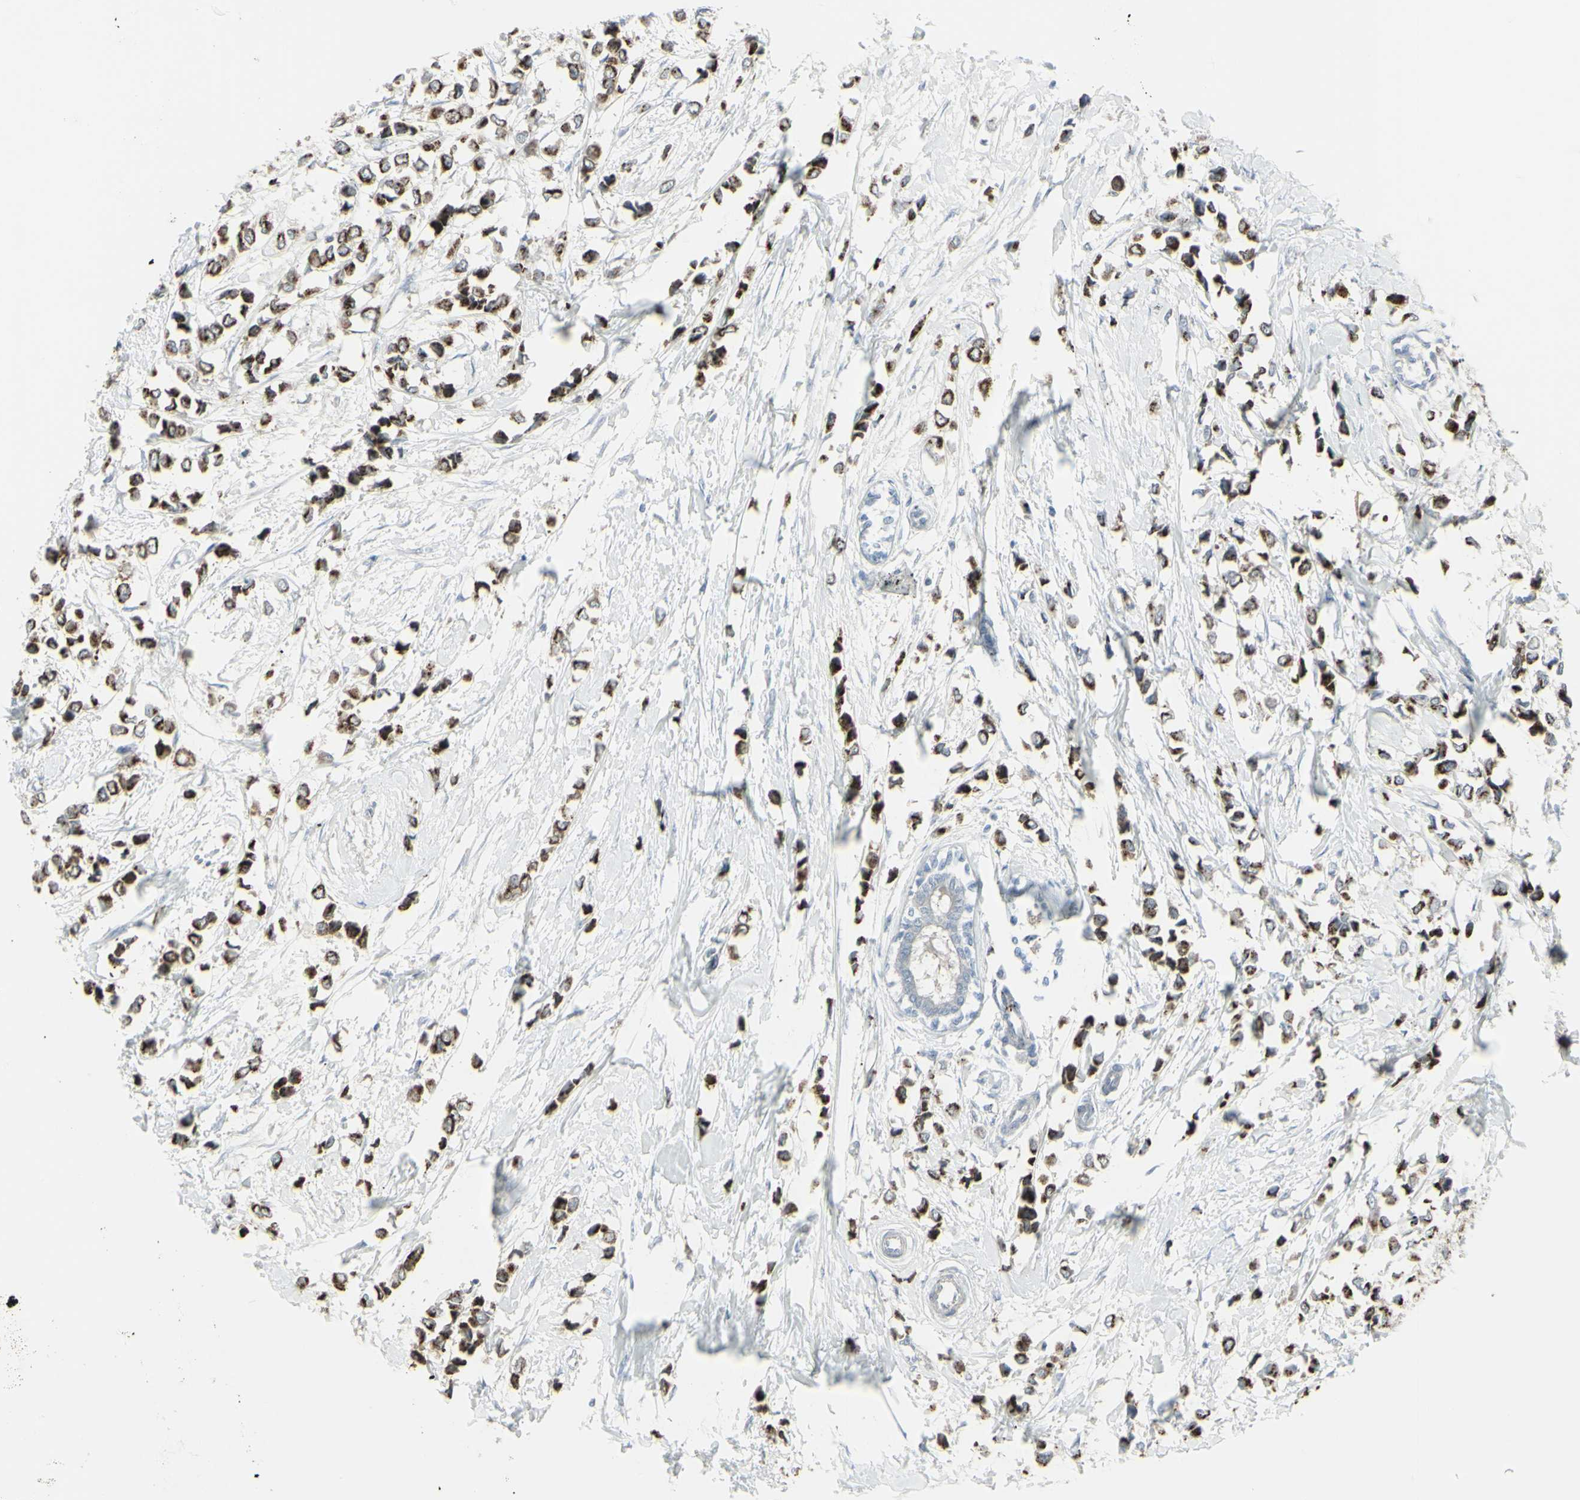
{"staining": {"intensity": "strong", "quantity": ">75%", "location": "cytoplasmic/membranous"}, "tissue": "breast cancer", "cell_type": "Tumor cells", "image_type": "cancer", "snomed": [{"axis": "morphology", "description": "Lobular carcinoma"}, {"axis": "topography", "description": "Breast"}], "caption": "A histopathology image of lobular carcinoma (breast) stained for a protein reveals strong cytoplasmic/membranous brown staining in tumor cells.", "gene": "GALNT6", "patient": {"sex": "female", "age": 51}}